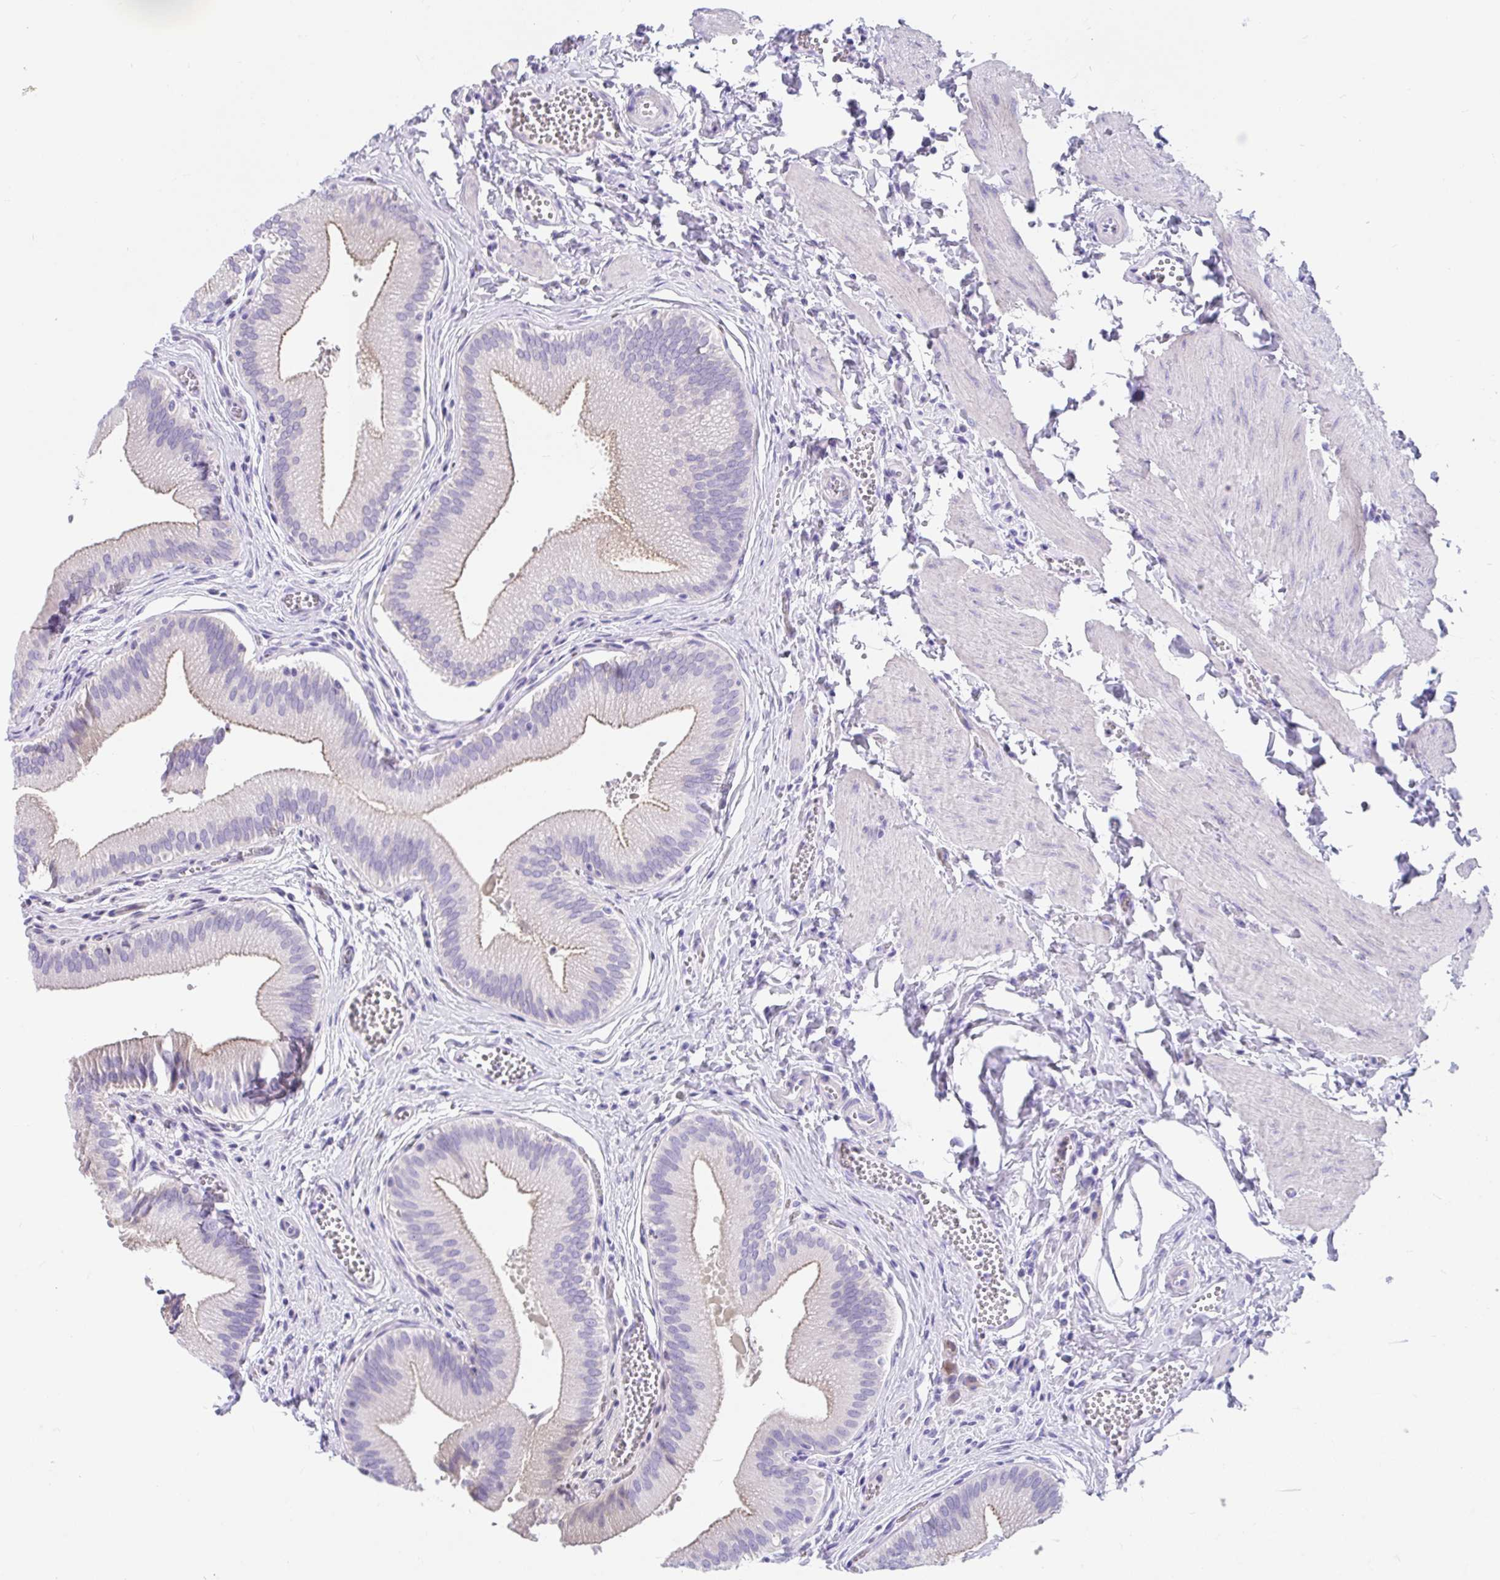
{"staining": {"intensity": "negative", "quantity": "none", "location": "none"}, "tissue": "gallbladder", "cell_type": "Glandular cells", "image_type": "normal", "snomed": [{"axis": "morphology", "description": "Normal tissue, NOS"}, {"axis": "topography", "description": "Gallbladder"}], "caption": "IHC micrograph of benign gallbladder: human gallbladder stained with DAB demonstrates no significant protein expression in glandular cells. (Brightfield microscopy of DAB (3,3'-diaminobenzidine) immunohistochemistry (IHC) at high magnification).", "gene": "CCSAP", "patient": {"sex": "male", "age": 17}}